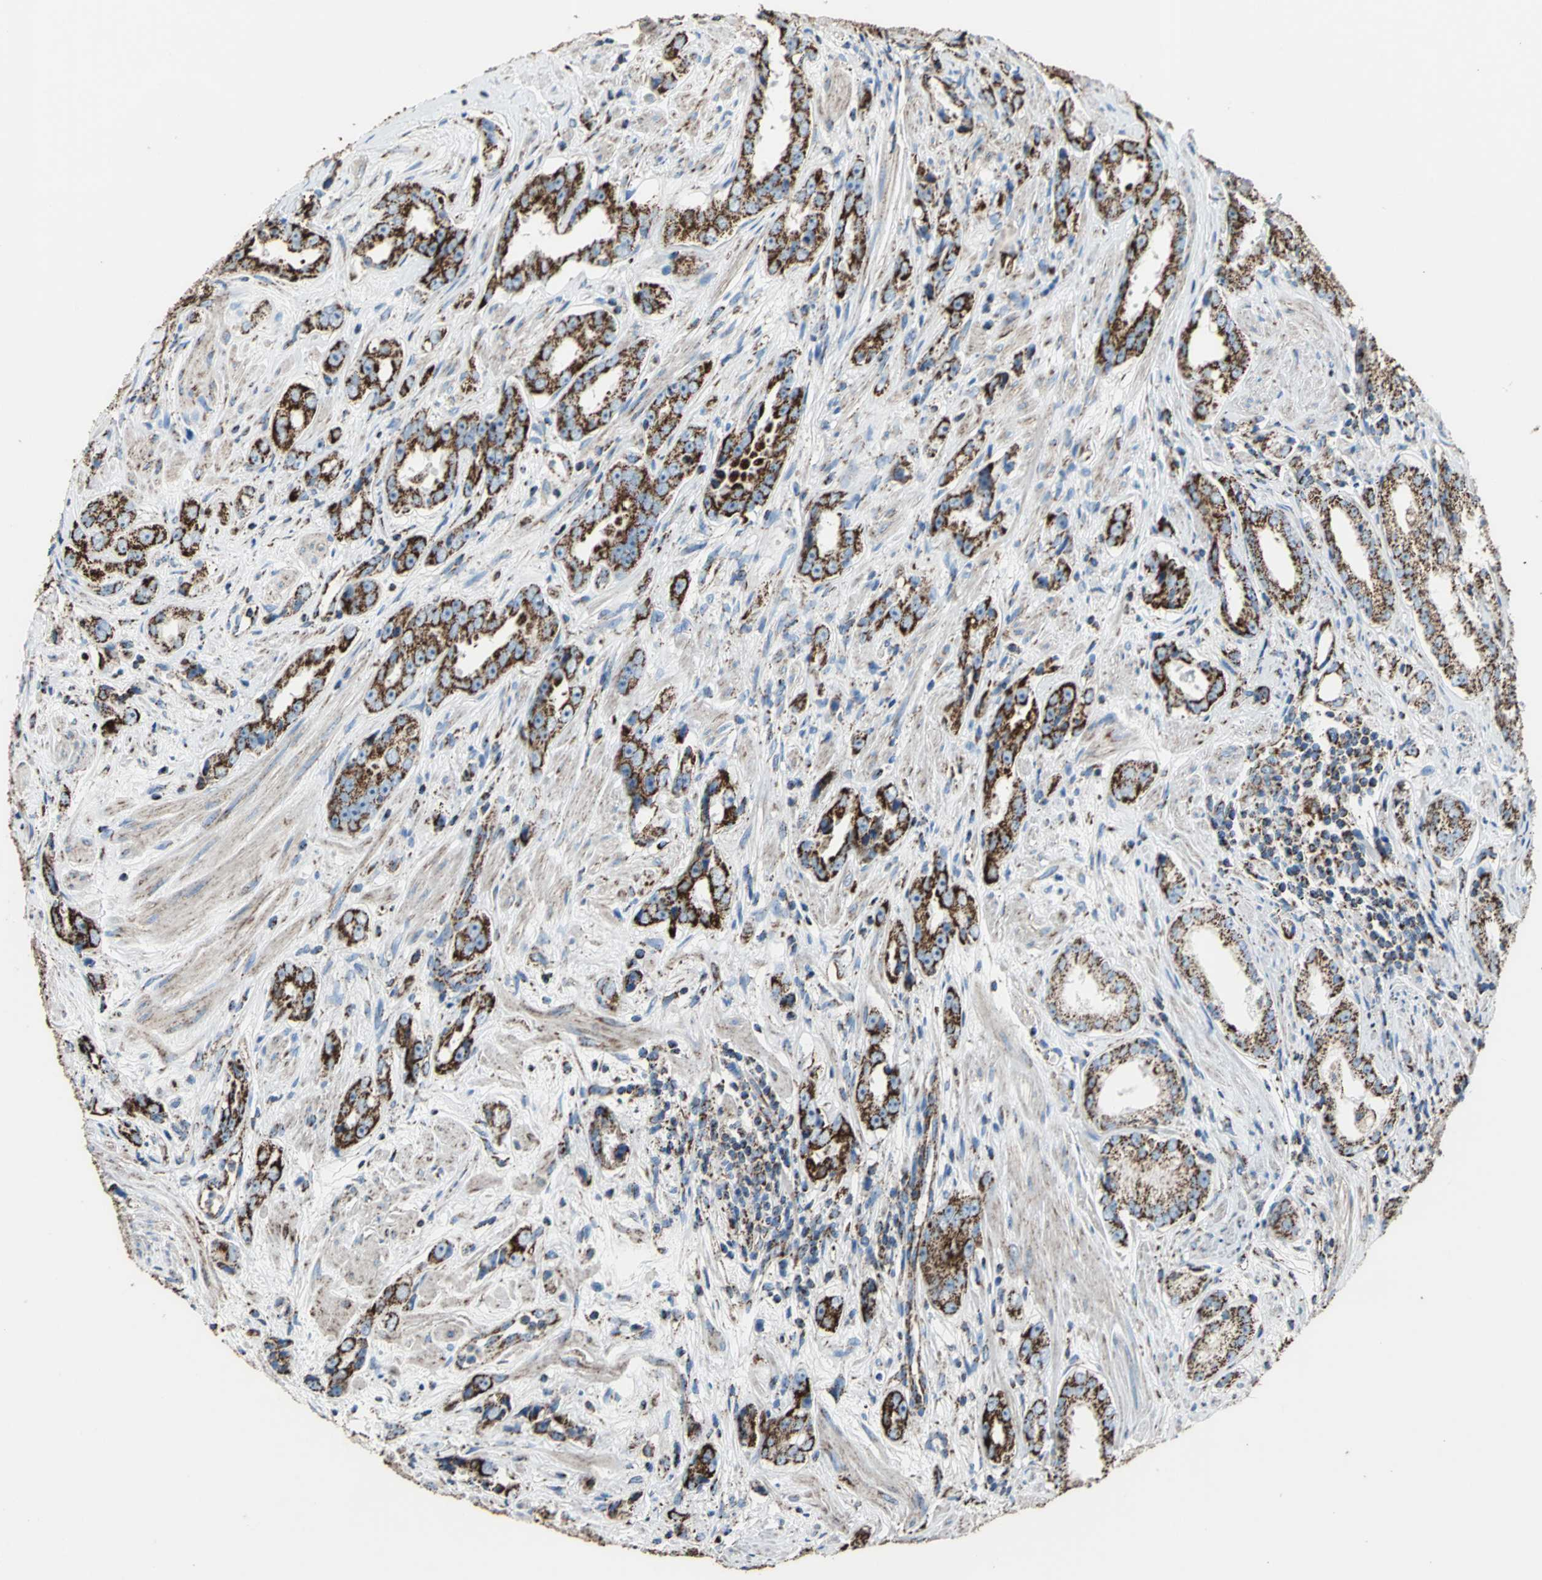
{"staining": {"intensity": "strong", "quantity": ">75%", "location": "cytoplasmic/membranous"}, "tissue": "prostate cancer", "cell_type": "Tumor cells", "image_type": "cancer", "snomed": [{"axis": "morphology", "description": "Adenocarcinoma, Medium grade"}, {"axis": "topography", "description": "Prostate"}], "caption": "Brown immunohistochemical staining in prostate cancer reveals strong cytoplasmic/membranous staining in approximately >75% of tumor cells.", "gene": "ECH1", "patient": {"sex": "male", "age": 53}}